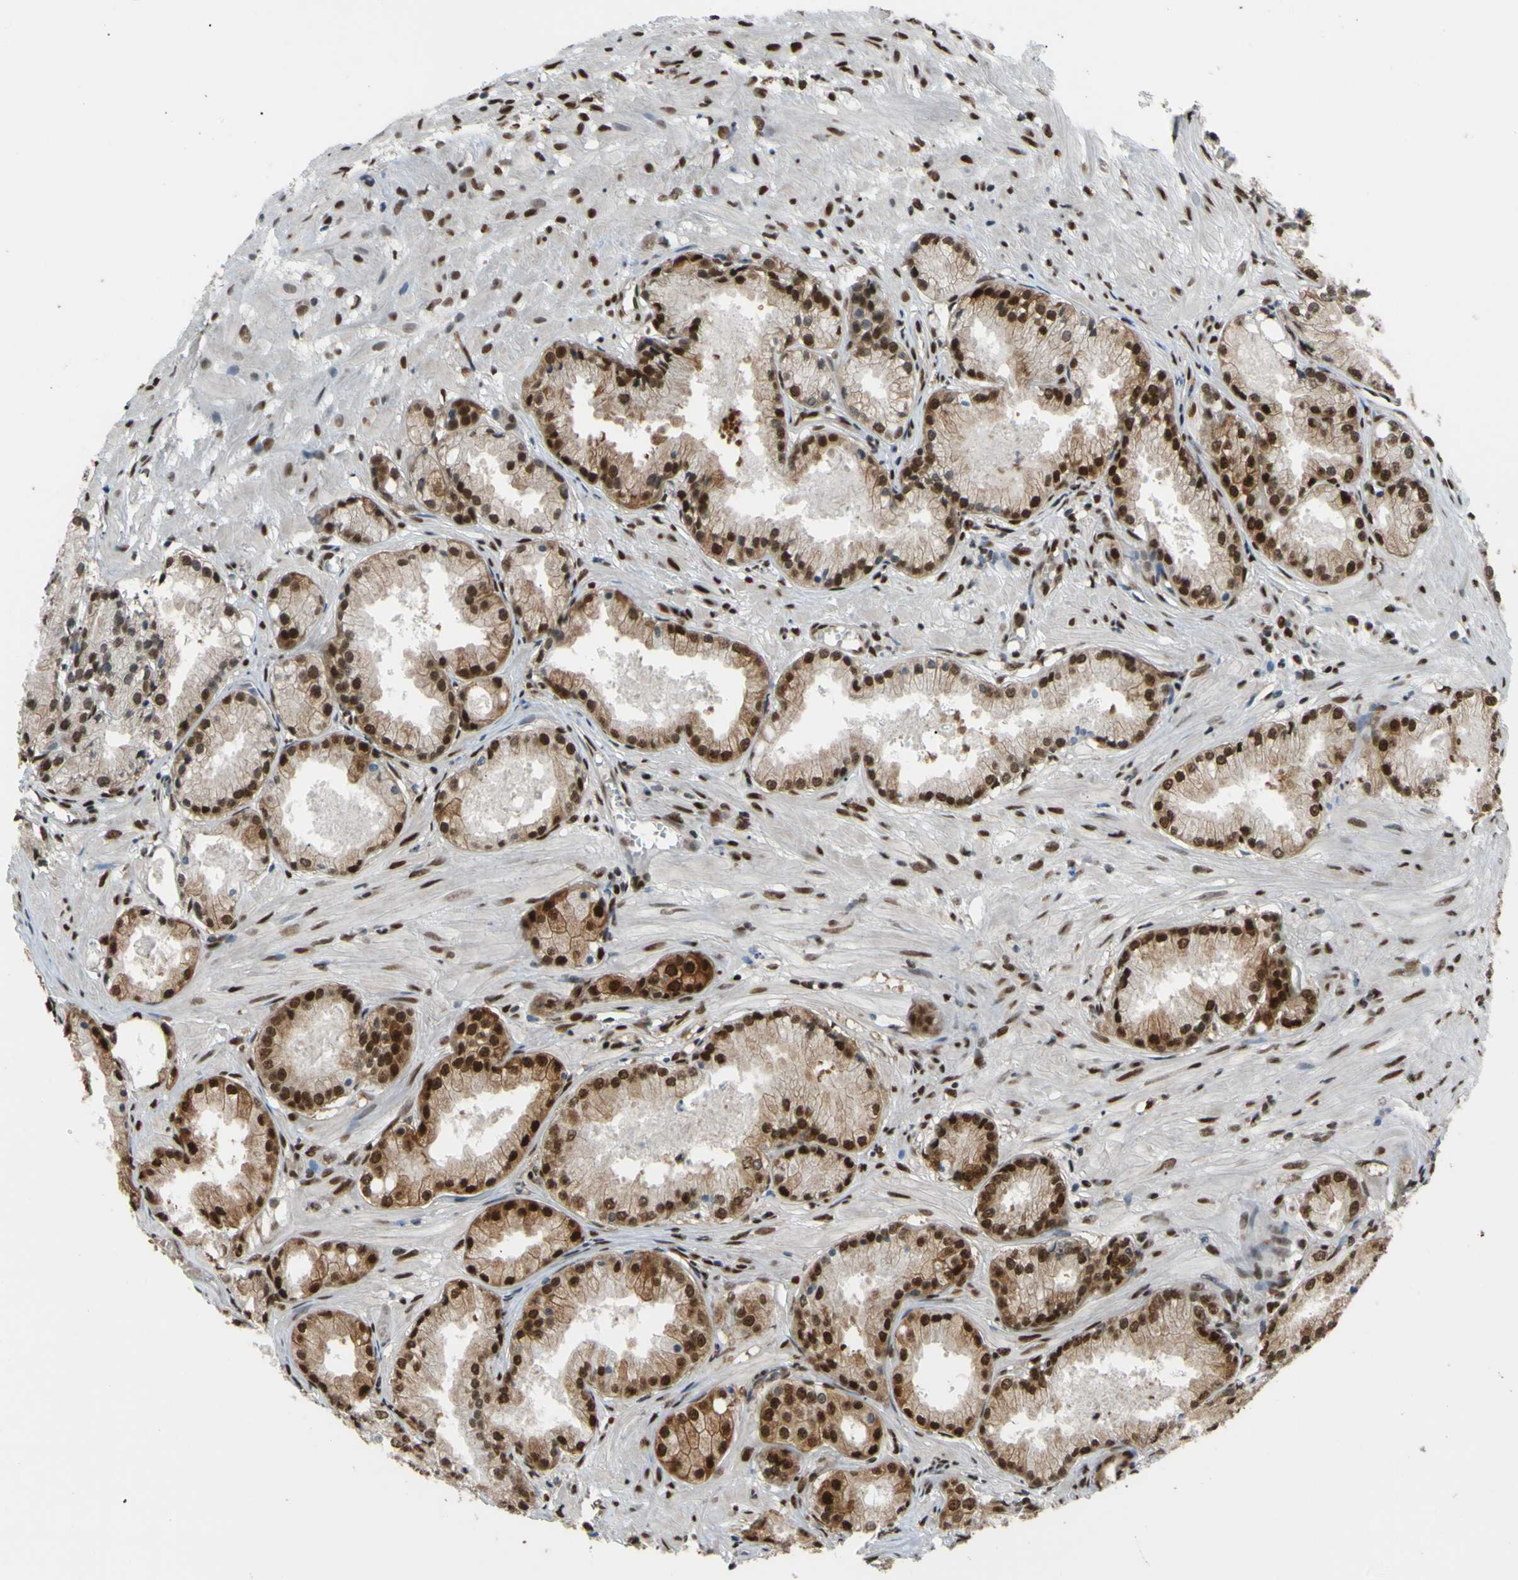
{"staining": {"intensity": "strong", "quantity": ">75%", "location": "cytoplasmic/membranous,nuclear"}, "tissue": "prostate cancer", "cell_type": "Tumor cells", "image_type": "cancer", "snomed": [{"axis": "morphology", "description": "Adenocarcinoma, Low grade"}, {"axis": "topography", "description": "Prostate"}], "caption": "Adenocarcinoma (low-grade) (prostate) stained with DAB (3,3'-diaminobenzidine) immunohistochemistry shows high levels of strong cytoplasmic/membranous and nuclear staining in about >75% of tumor cells.", "gene": "FKBP5", "patient": {"sex": "male", "age": 72}}